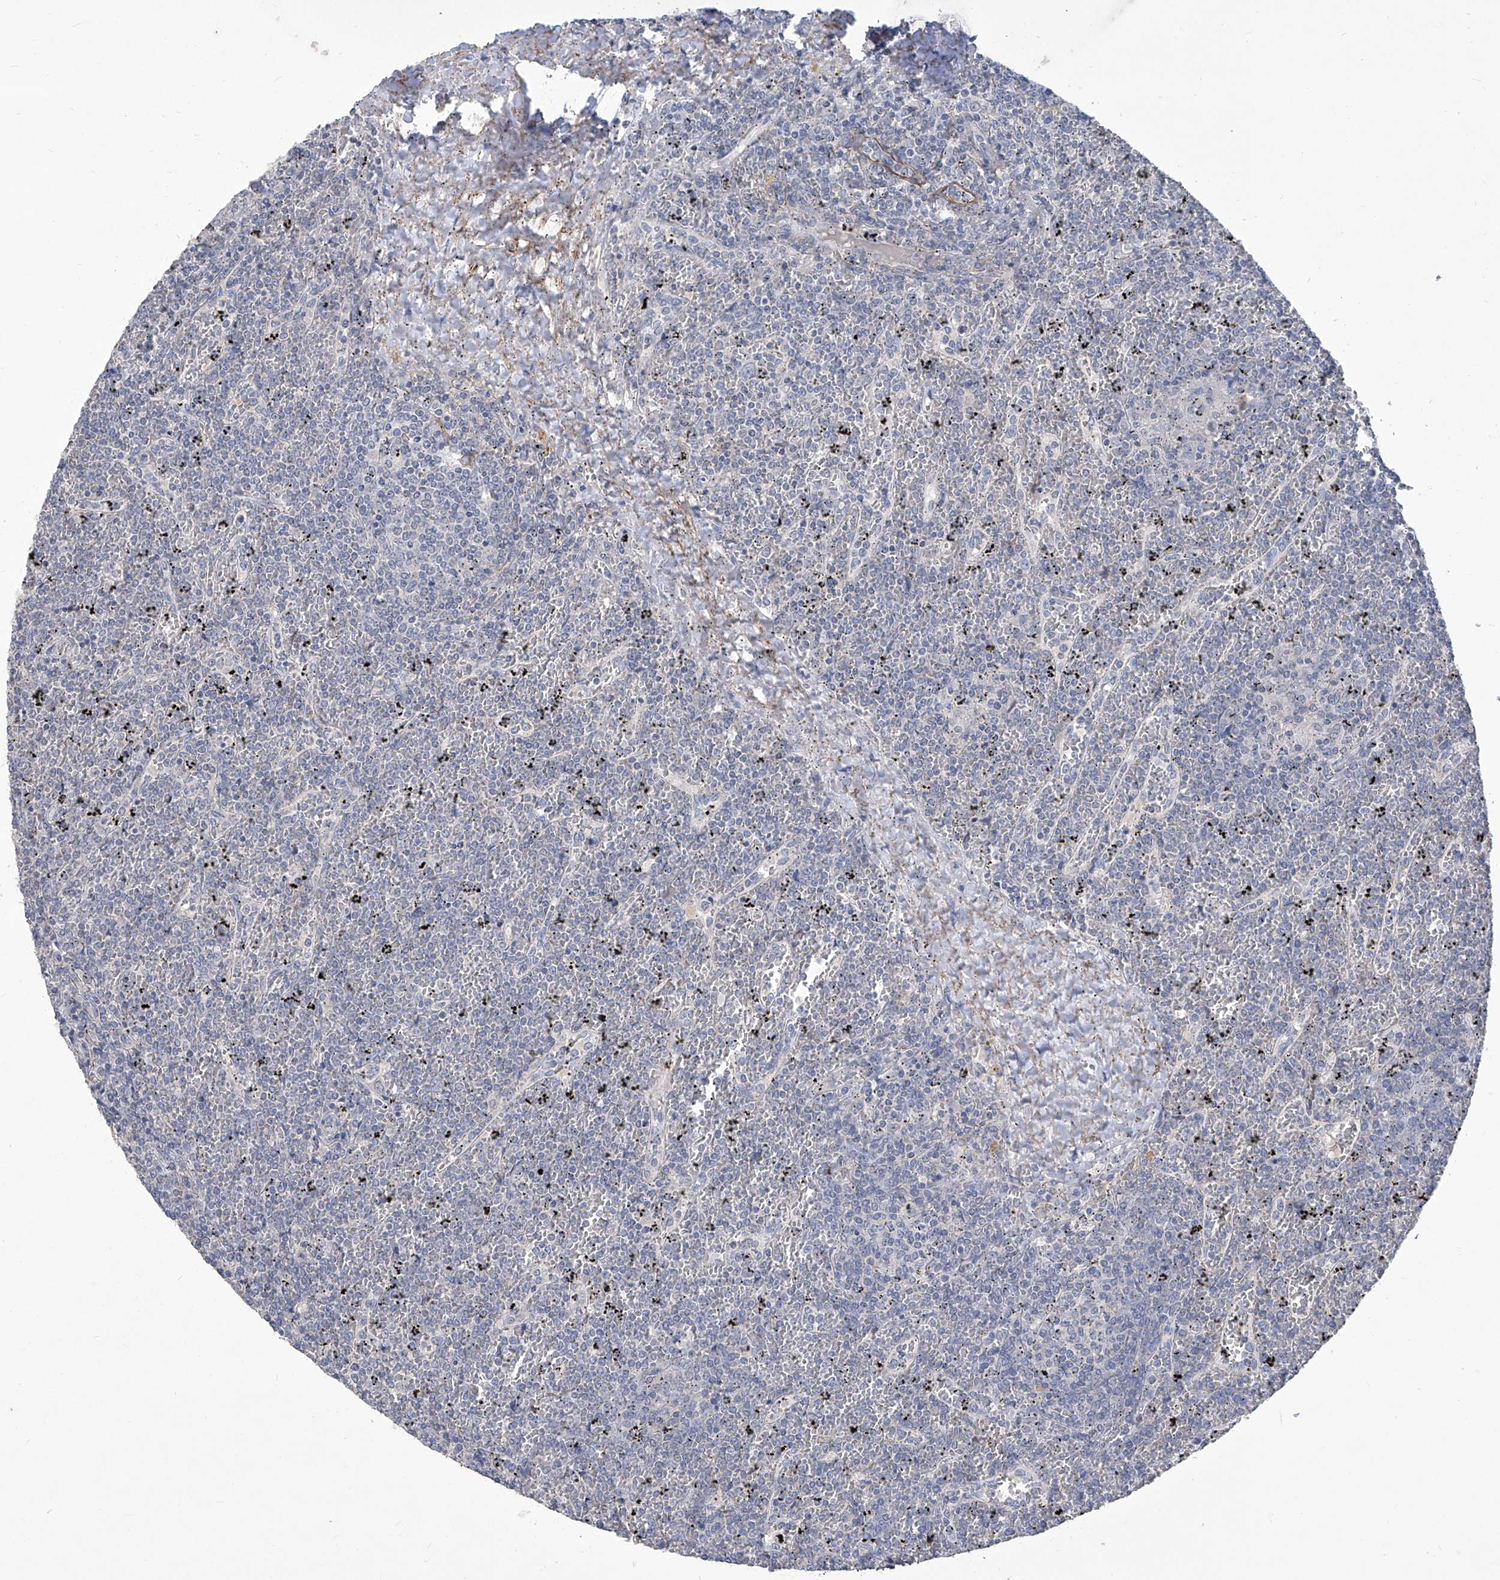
{"staining": {"intensity": "negative", "quantity": "none", "location": "none"}, "tissue": "lymphoma", "cell_type": "Tumor cells", "image_type": "cancer", "snomed": [{"axis": "morphology", "description": "Malignant lymphoma, non-Hodgkin's type, Low grade"}, {"axis": "topography", "description": "Spleen"}], "caption": "Lymphoma was stained to show a protein in brown. There is no significant staining in tumor cells.", "gene": "TXNIP", "patient": {"sex": "female", "age": 19}}